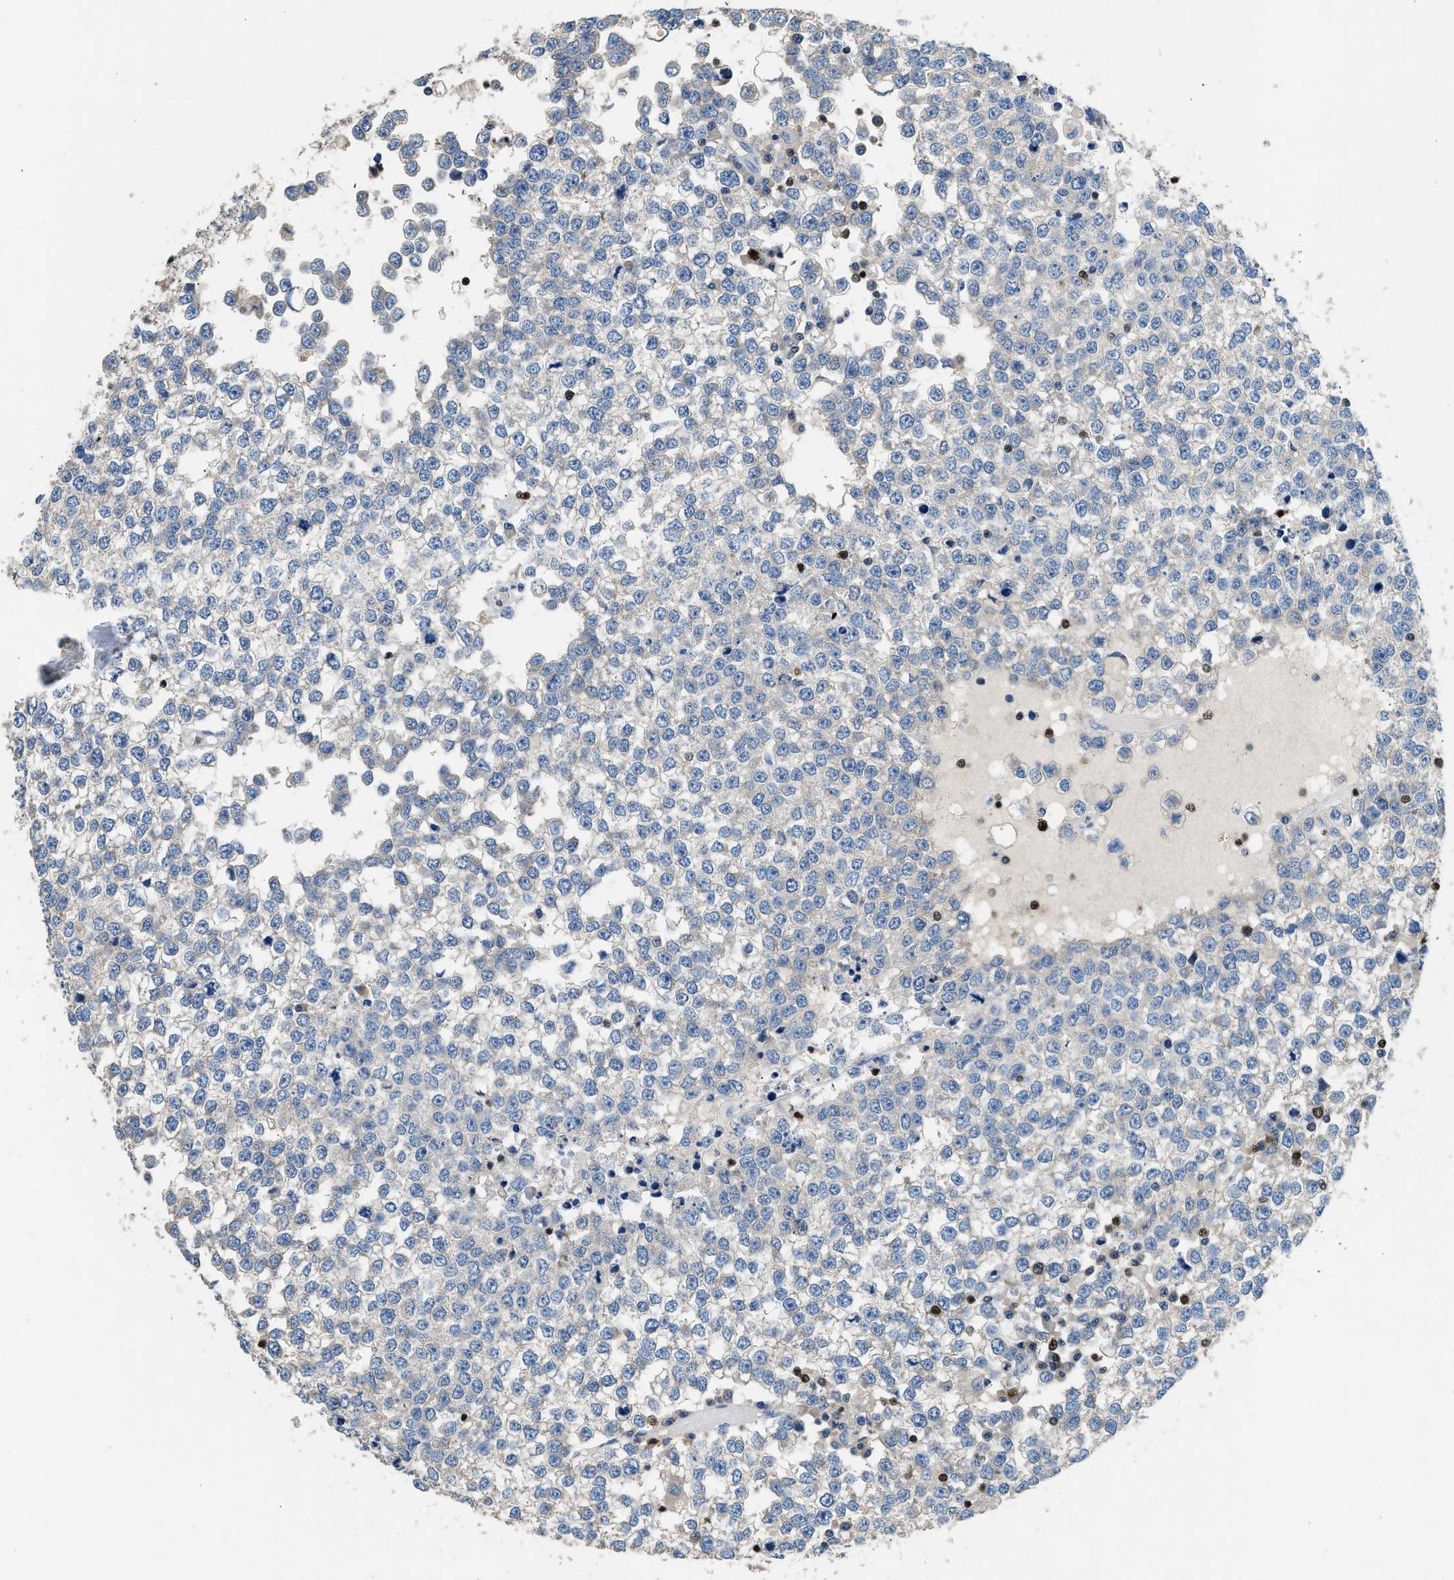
{"staining": {"intensity": "negative", "quantity": "none", "location": "none"}, "tissue": "testis cancer", "cell_type": "Tumor cells", "image_type": "cancer", "snomed": [{"axis": "morphology", "description": "Seminoma, NOS"}, {"axis": "topography", "description": "Testis"}], "caption": "Immunohistochemical staining of seminoma (testis) reveals no significant expression in tumor cells.", "gene": "TOX", "patient": {"sex": "male", "age": 65}}